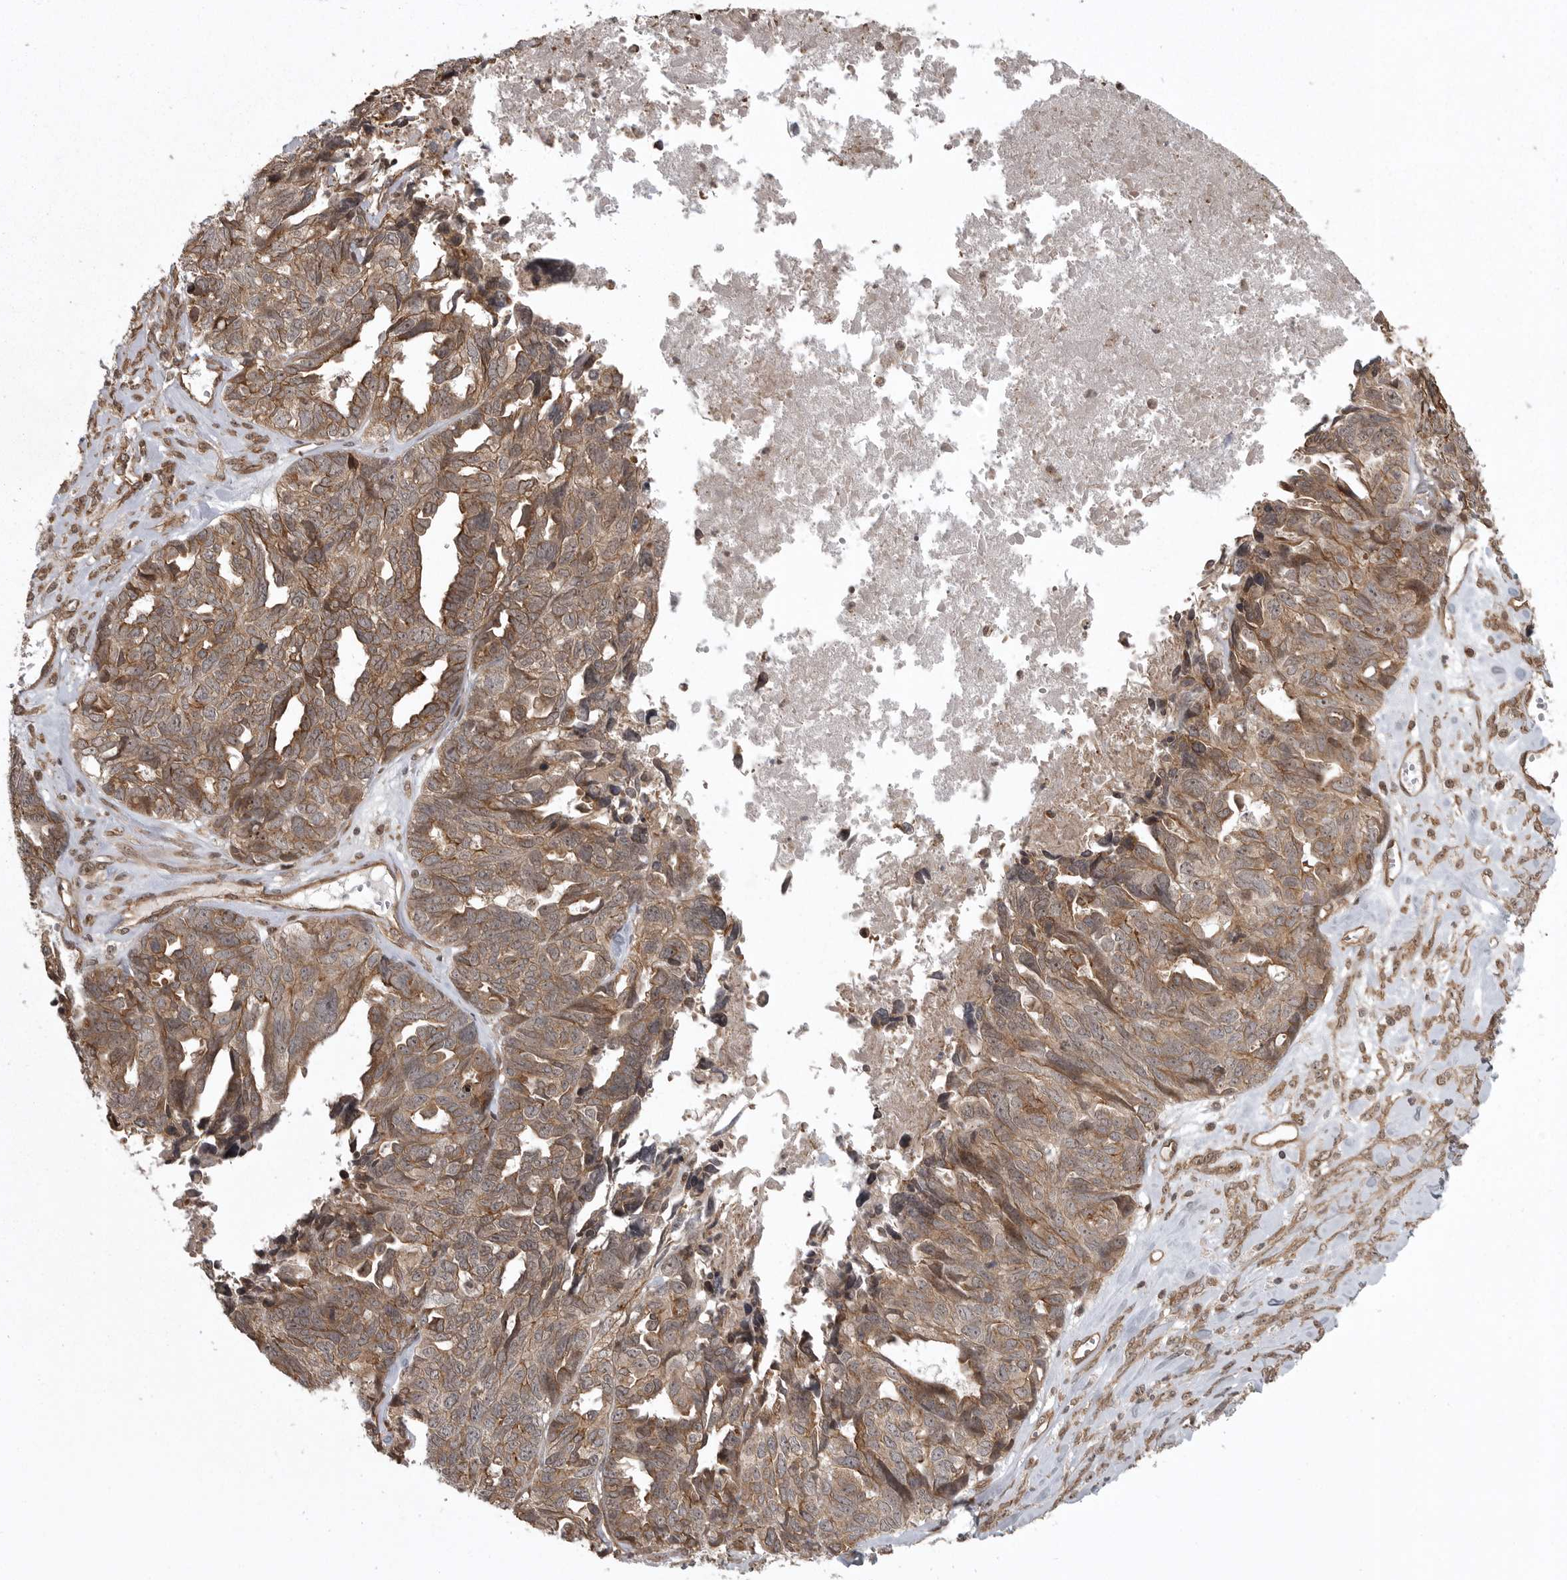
{"staining": {"intensity": "moderate", "quantity": ">75%", "location": "cytoplasmic/membranous"}, "tissue": "ovarian cancer", "cell_type": "Tumor cells", "image_type": "cancer", "snomed": [{"axis": "morphology", "description": "Cystadenocarcinoma, serous, NOS"}, {"axis": "topography", "description": "Ovary"}], "caption": "A photomicrograph of human ovarian serous cystadenocarcinoma stained for a protein demonstrates moderate cytoplasmic/membranous brown staining in tumor cells. (brown staining indicates protein expression, while blue staining denotes nuclei).", "gene": "DNAJC8", "patient": {"sex": "female", "age": 79}}